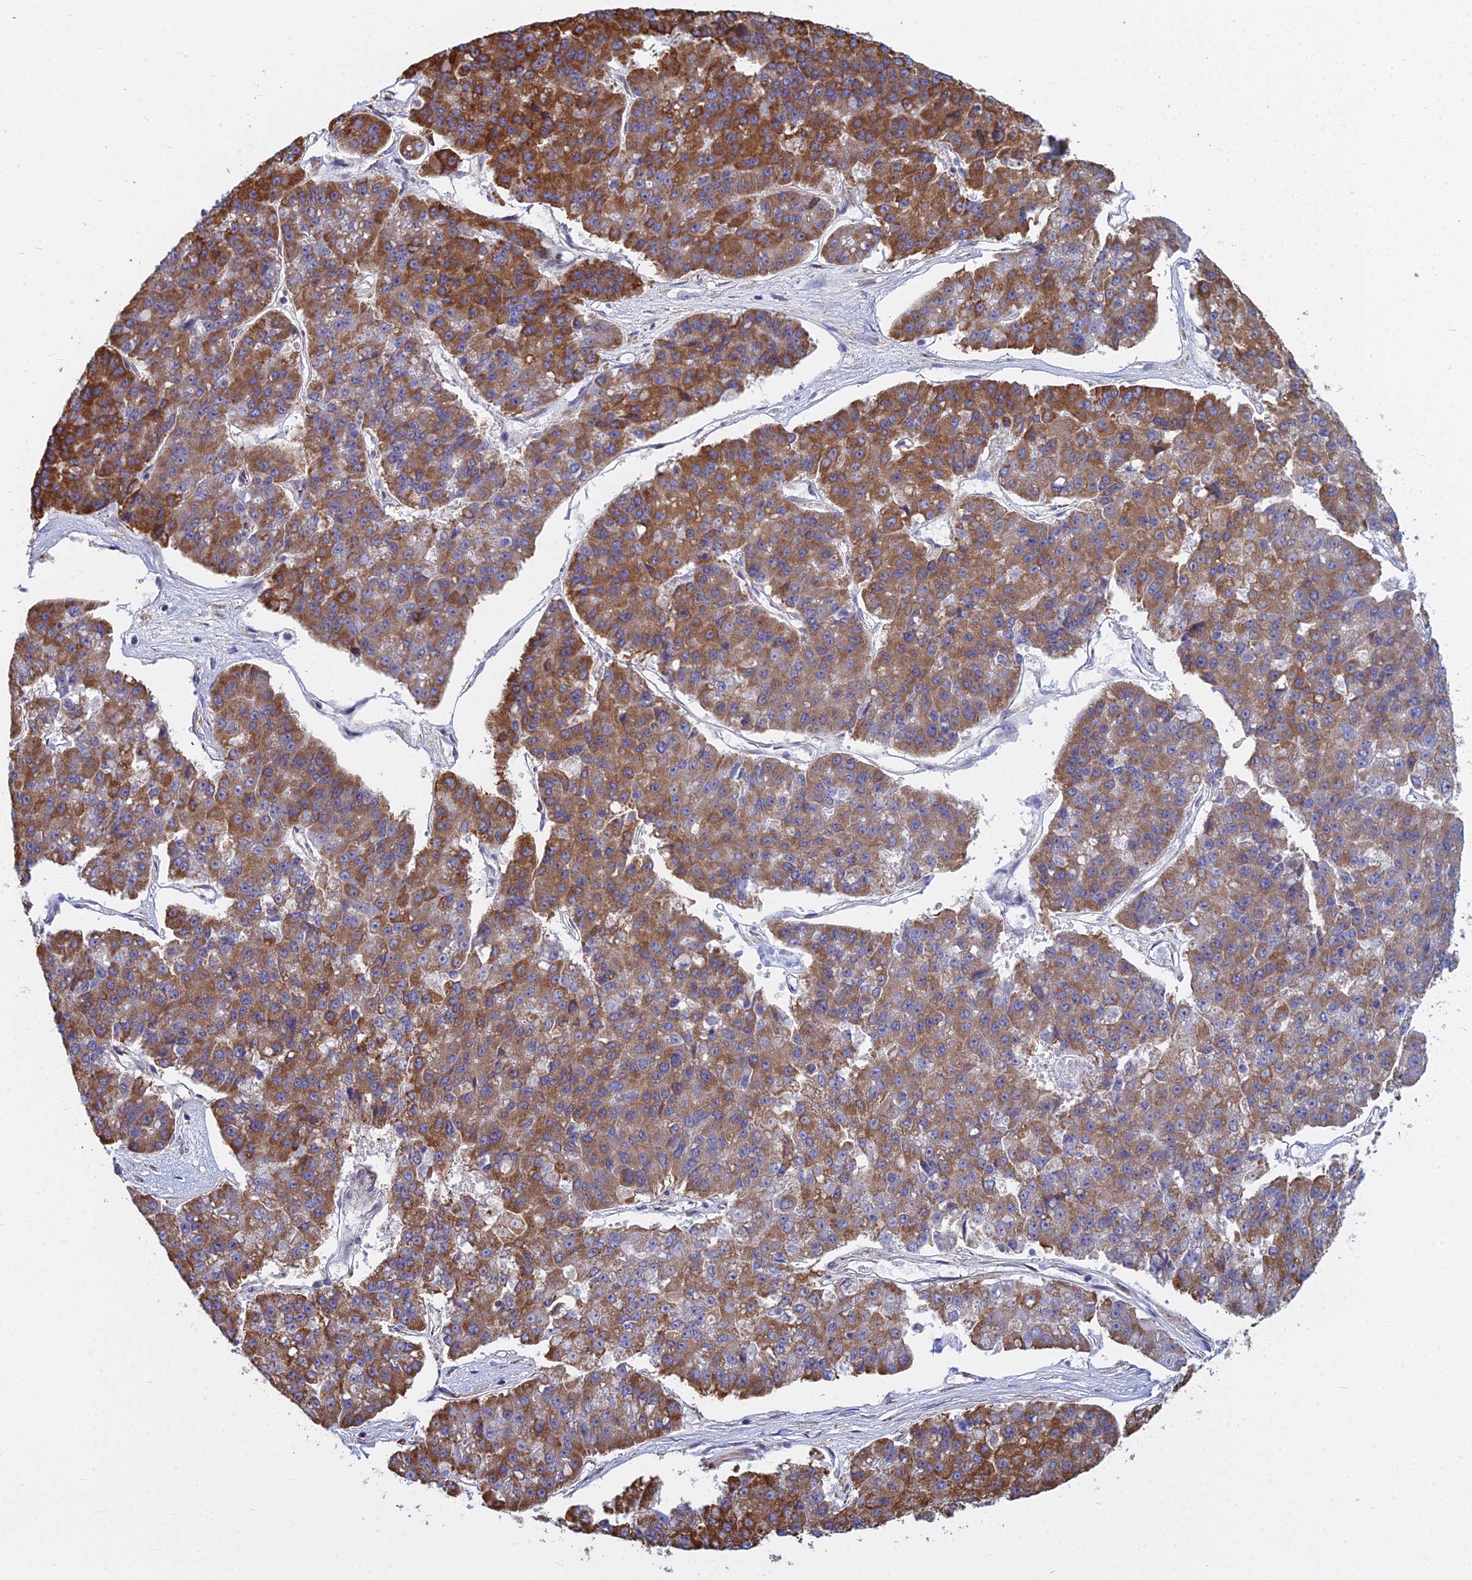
{"staining": {"intensity": "moderate", "quantity": "25%-75%", "location": "cytoplasmic/membranous"}, "tissue": "pancreatic cancer", "cell_type": "Tumor cells", "image_type": "cancer", "snomed": [{"axis": "morphology", "description": "Adenocarcinoma, NOS"}, {"axis": "topography", "description": "Pancreas"}], "caption": "Moderate cytoplasmic/membranous expression for a protein is appreciated in approximately 25%-75% of tumor cells of pancreatic cancer using immunohistochemistry.", "gene": "KIAA1143", "patient": {"sex": "male", "age": 50}}